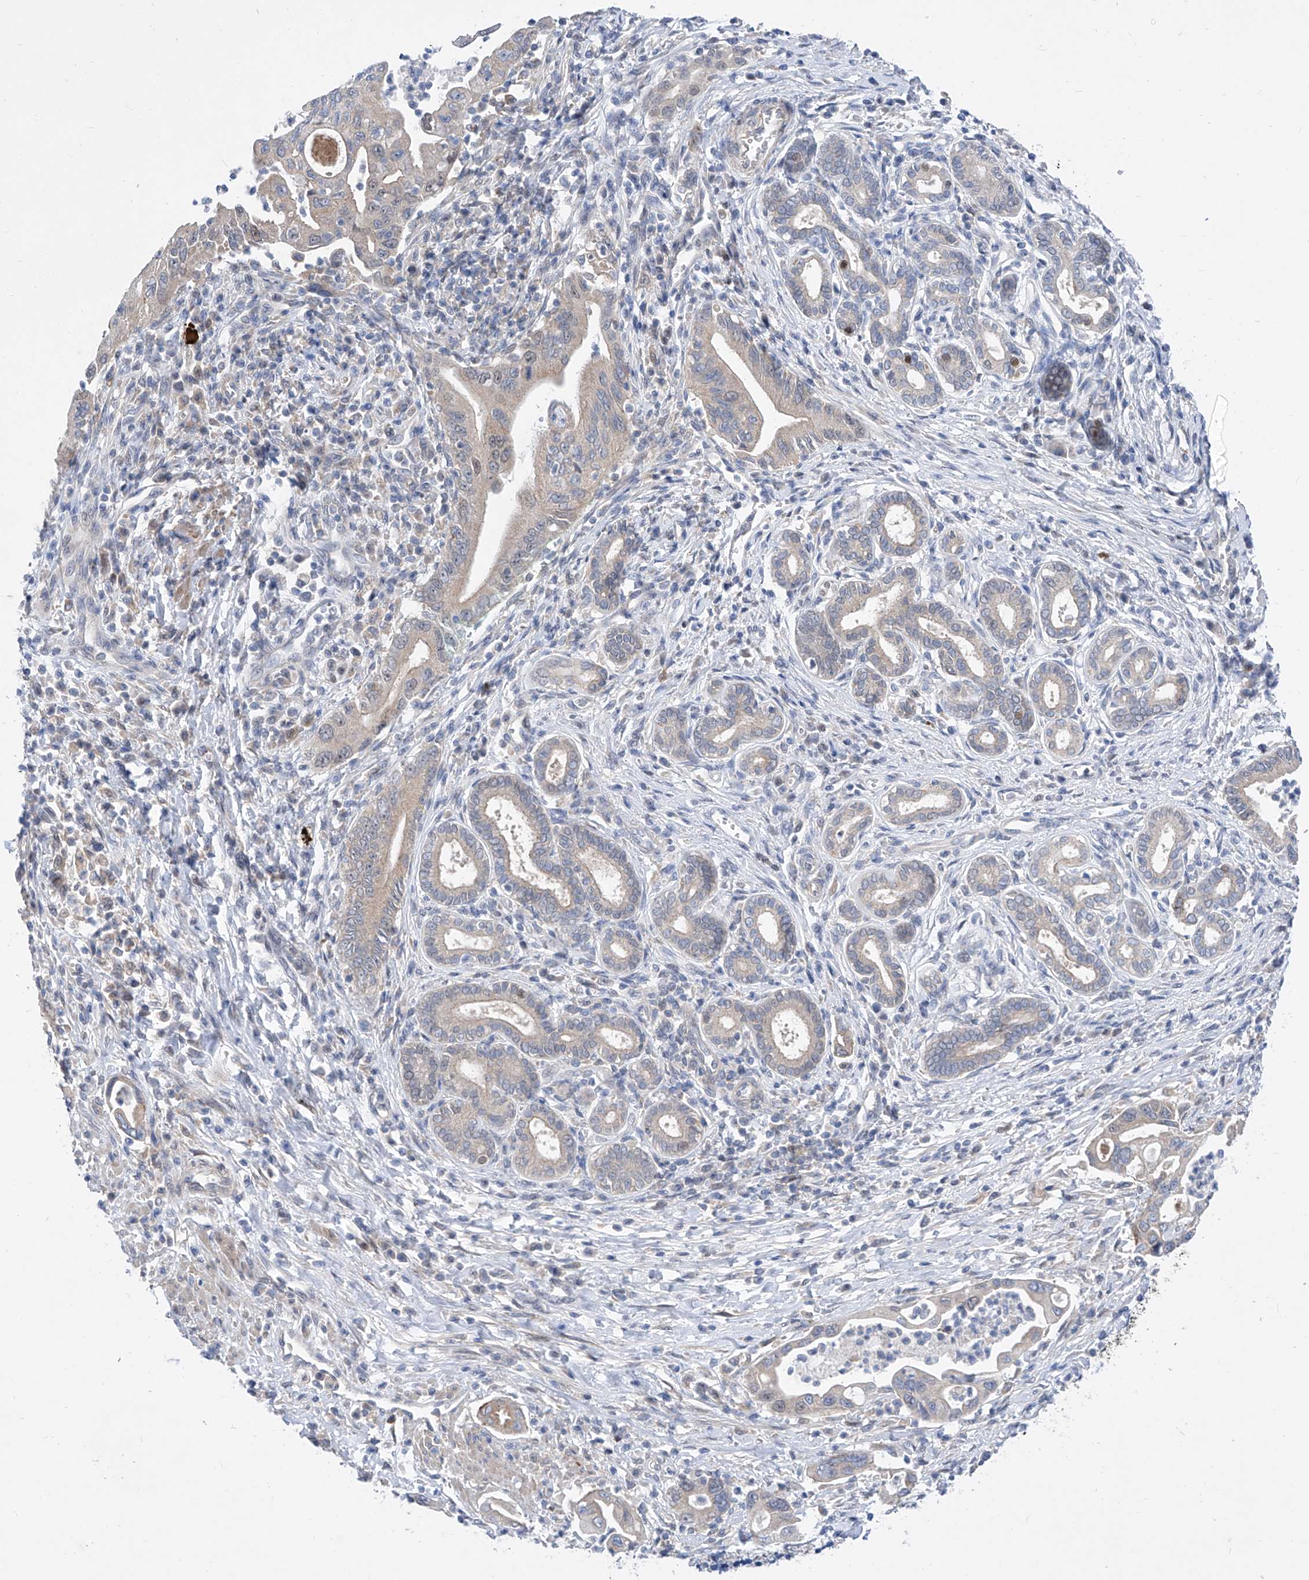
{"staining": {"intensity": "negative", "quantity": "none", "location": "none"}, "tissue": "pancreatic cancer", "cell_type": "Tumor cells", "image_type": "cancer", "snomed": [{"axis": "morphology", "description": "Adenocarcinoma, NOS"}, {"axis": "topography", "description": "Pancreas"}], "caption": "Immunohistochemistry of adenocarcinoma (pancreatic) demonstrates no positivity in tumor cells.", "gene": "SRBD1", "patient": {"sex": "male", "age": 78}}